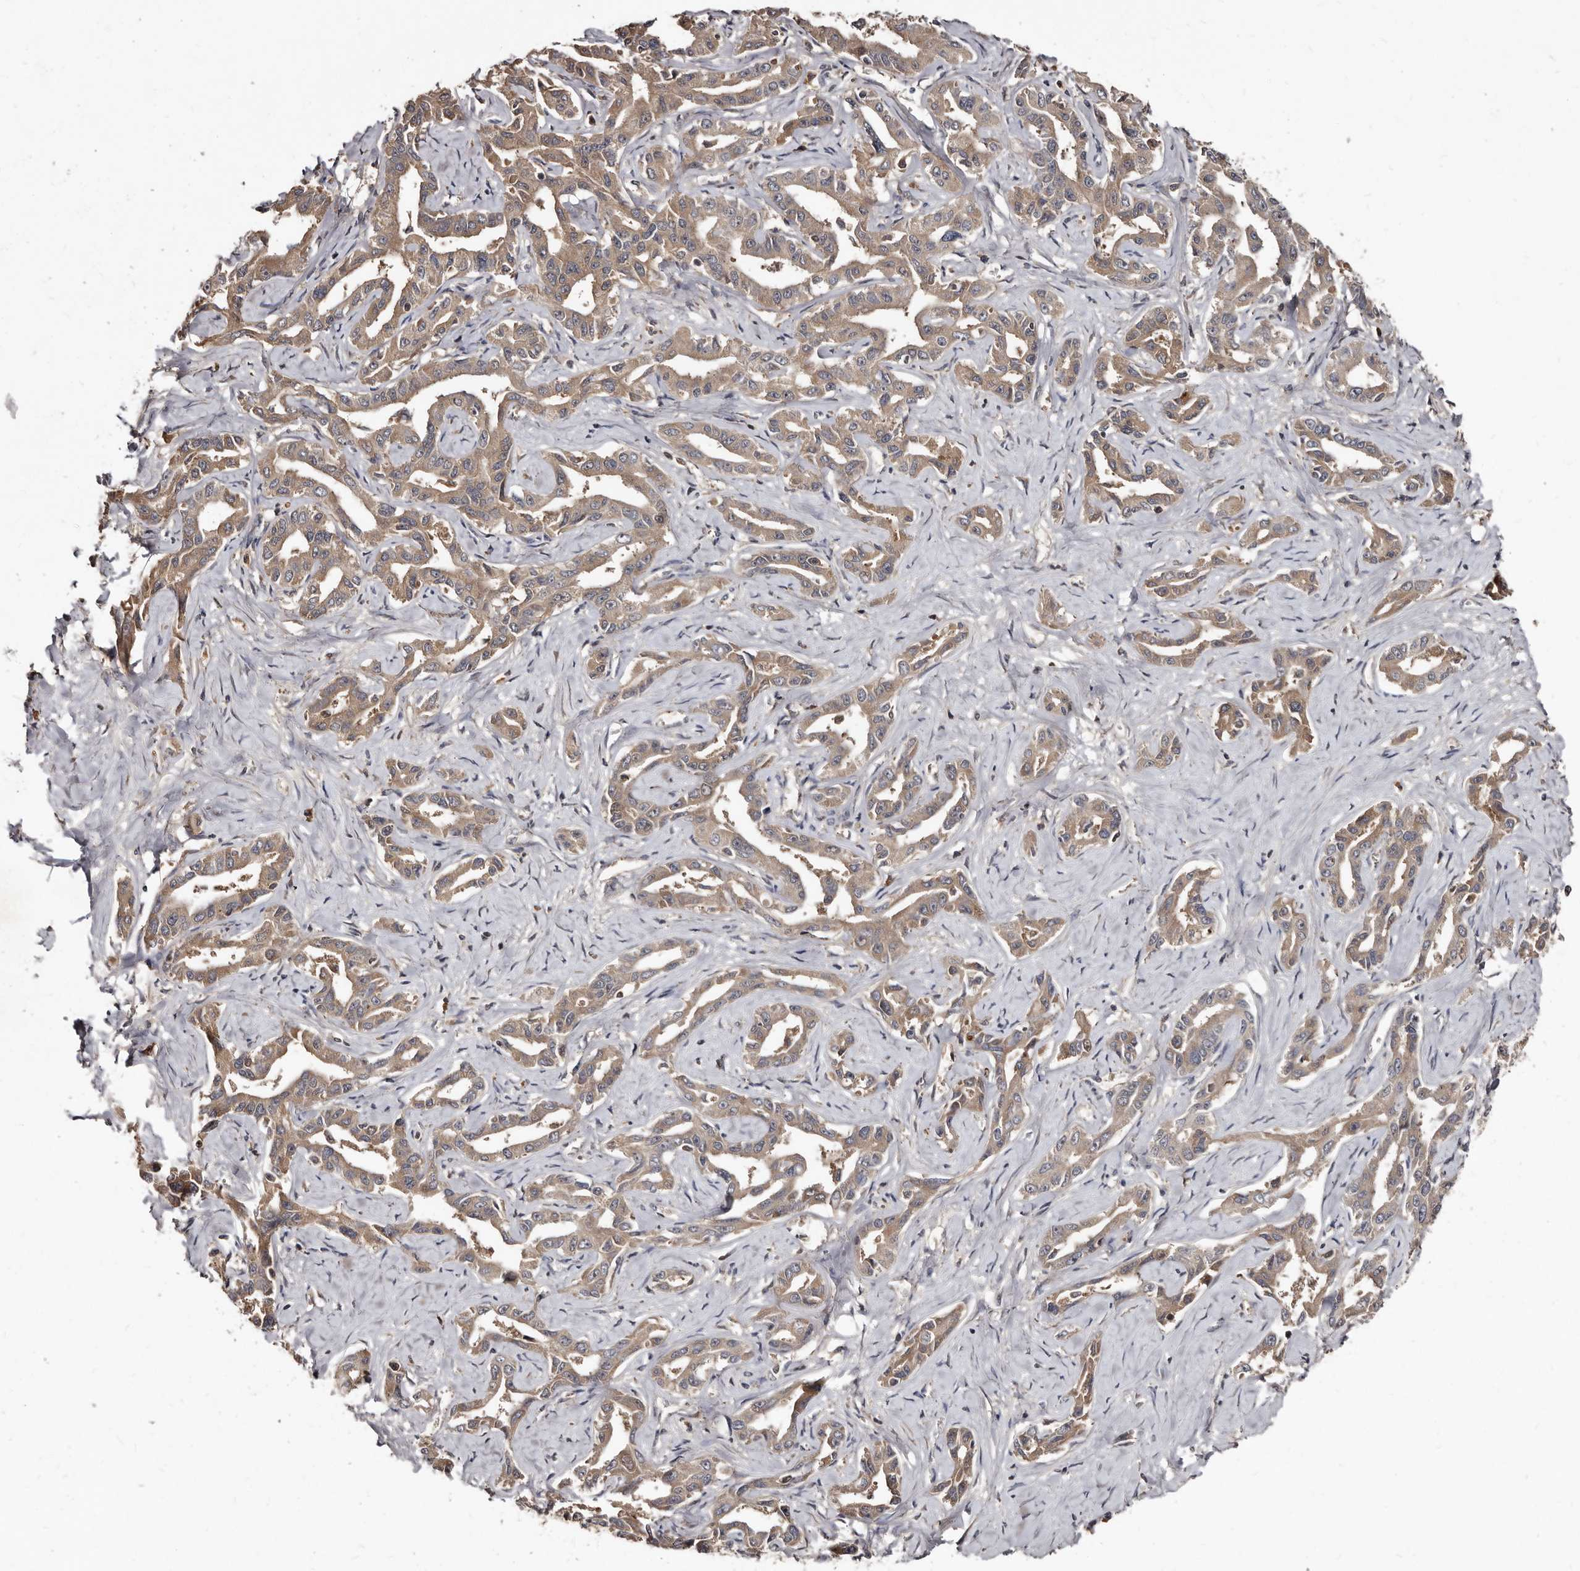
{"staining": {"intensity": "moderate", "quantity": ">75%", "location": "cytoplasmic/membranous"}, "tissue": "liver cancer", "cell_type": "Tumor cells", "image_type": "cancer", "snomed": [{"axis": "morphology", "description": "Cholangiocarcinoma"}, {"axis": "topography", "description": "Liver"}], "caption": "Human cholangiocarcinoma (liver) stained with a brown dye reveals moderate cytoplasmic/membranous positive positivity in approximately >75% of tumor cells.", "gene": "PMVK", "patient": {"sex": "male", "age": 59}}